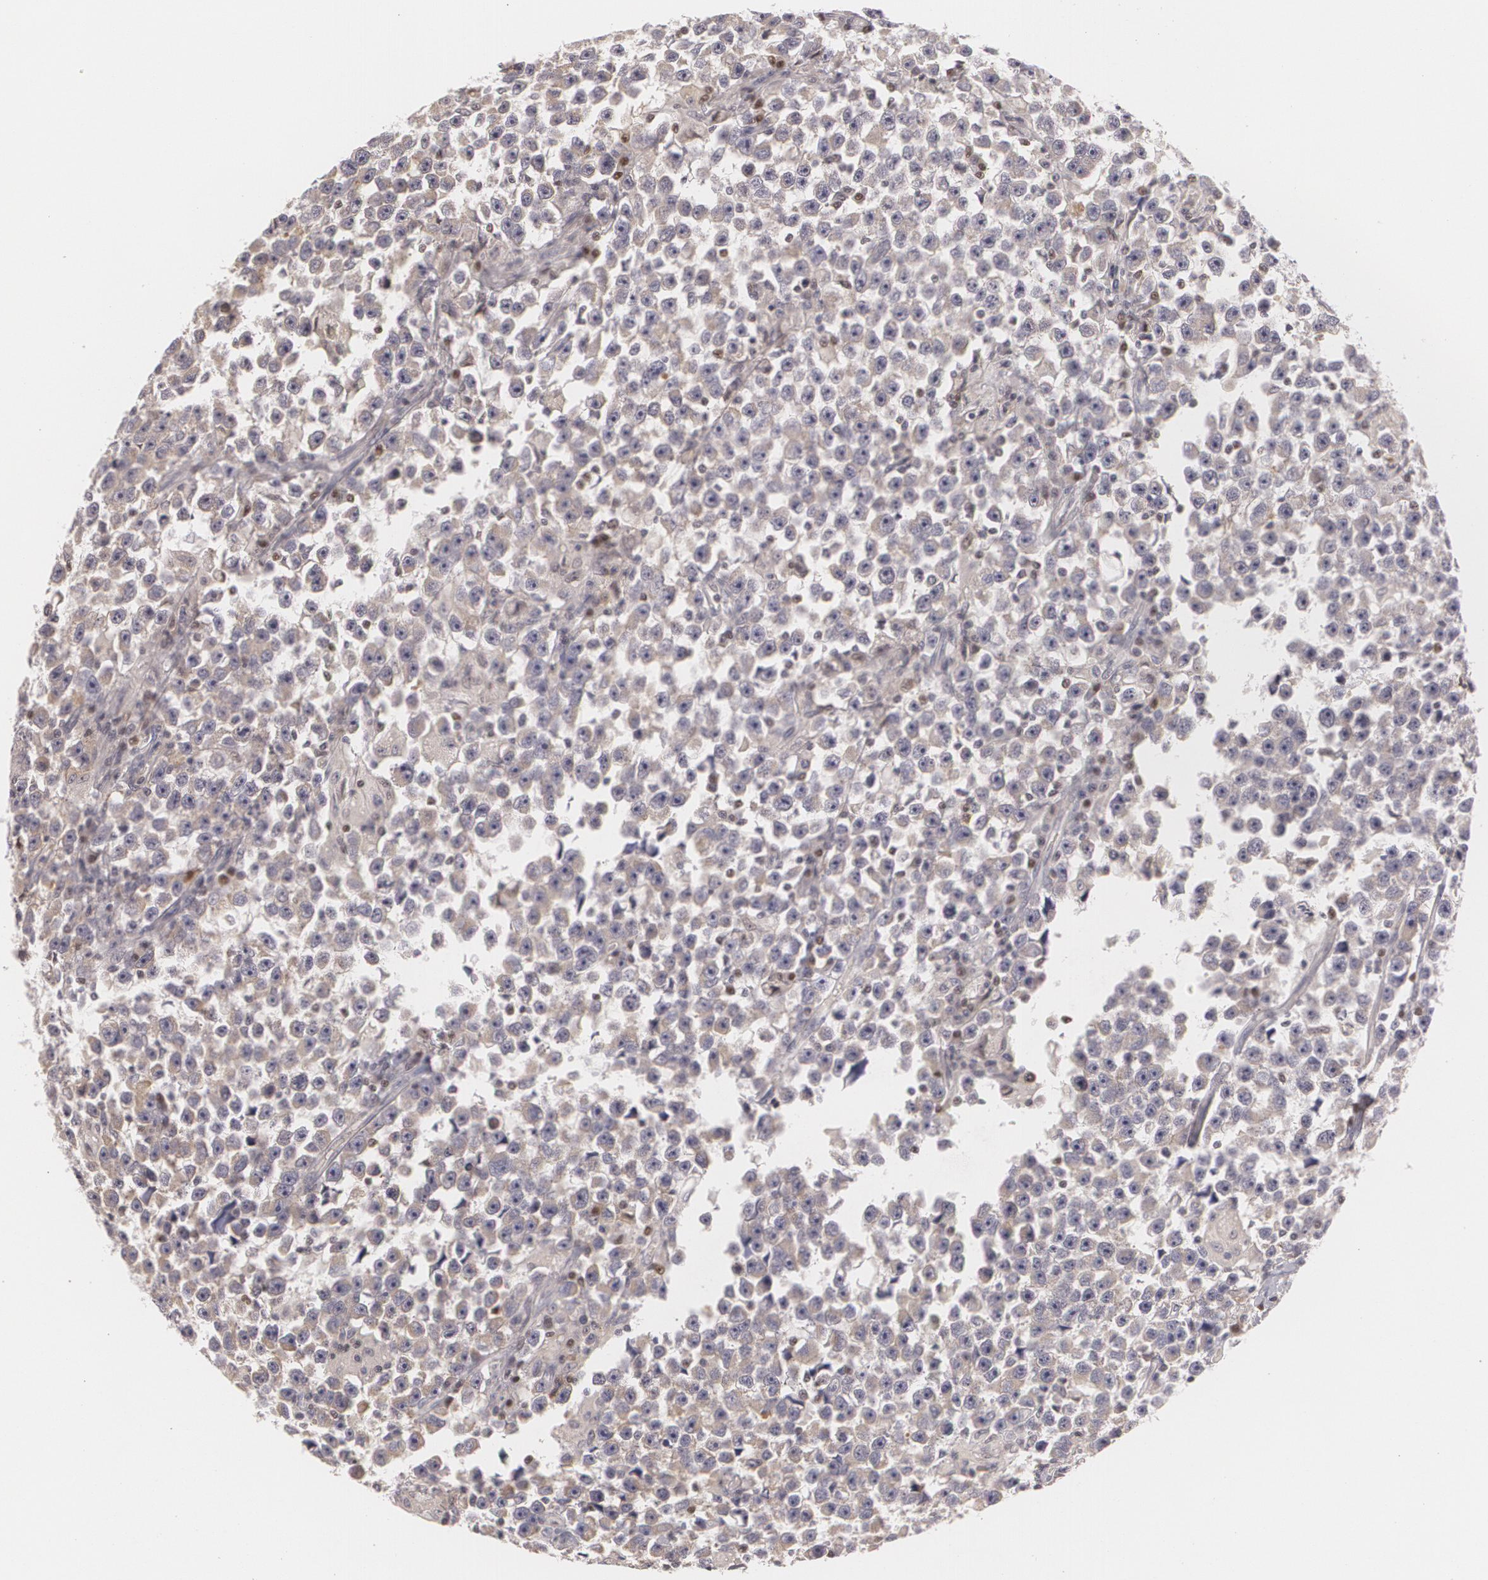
{"staining": {"intensity": "negative", "quantity": "none", "location": "none"}, "tissue": "testis cancer", "cell_type": "Tumor cells", "image_type": "cancer", "snomed": [{"axis": "morphology", "description": "Seminoma, NOS"}, {"axis": "topography", "description": "Testis"}], "caption": "Tumor cells are negative for brown protein staining in seminoma (testis).", "gene": "ZBTB16", "patient": {"sex": "male", "age": 33}}